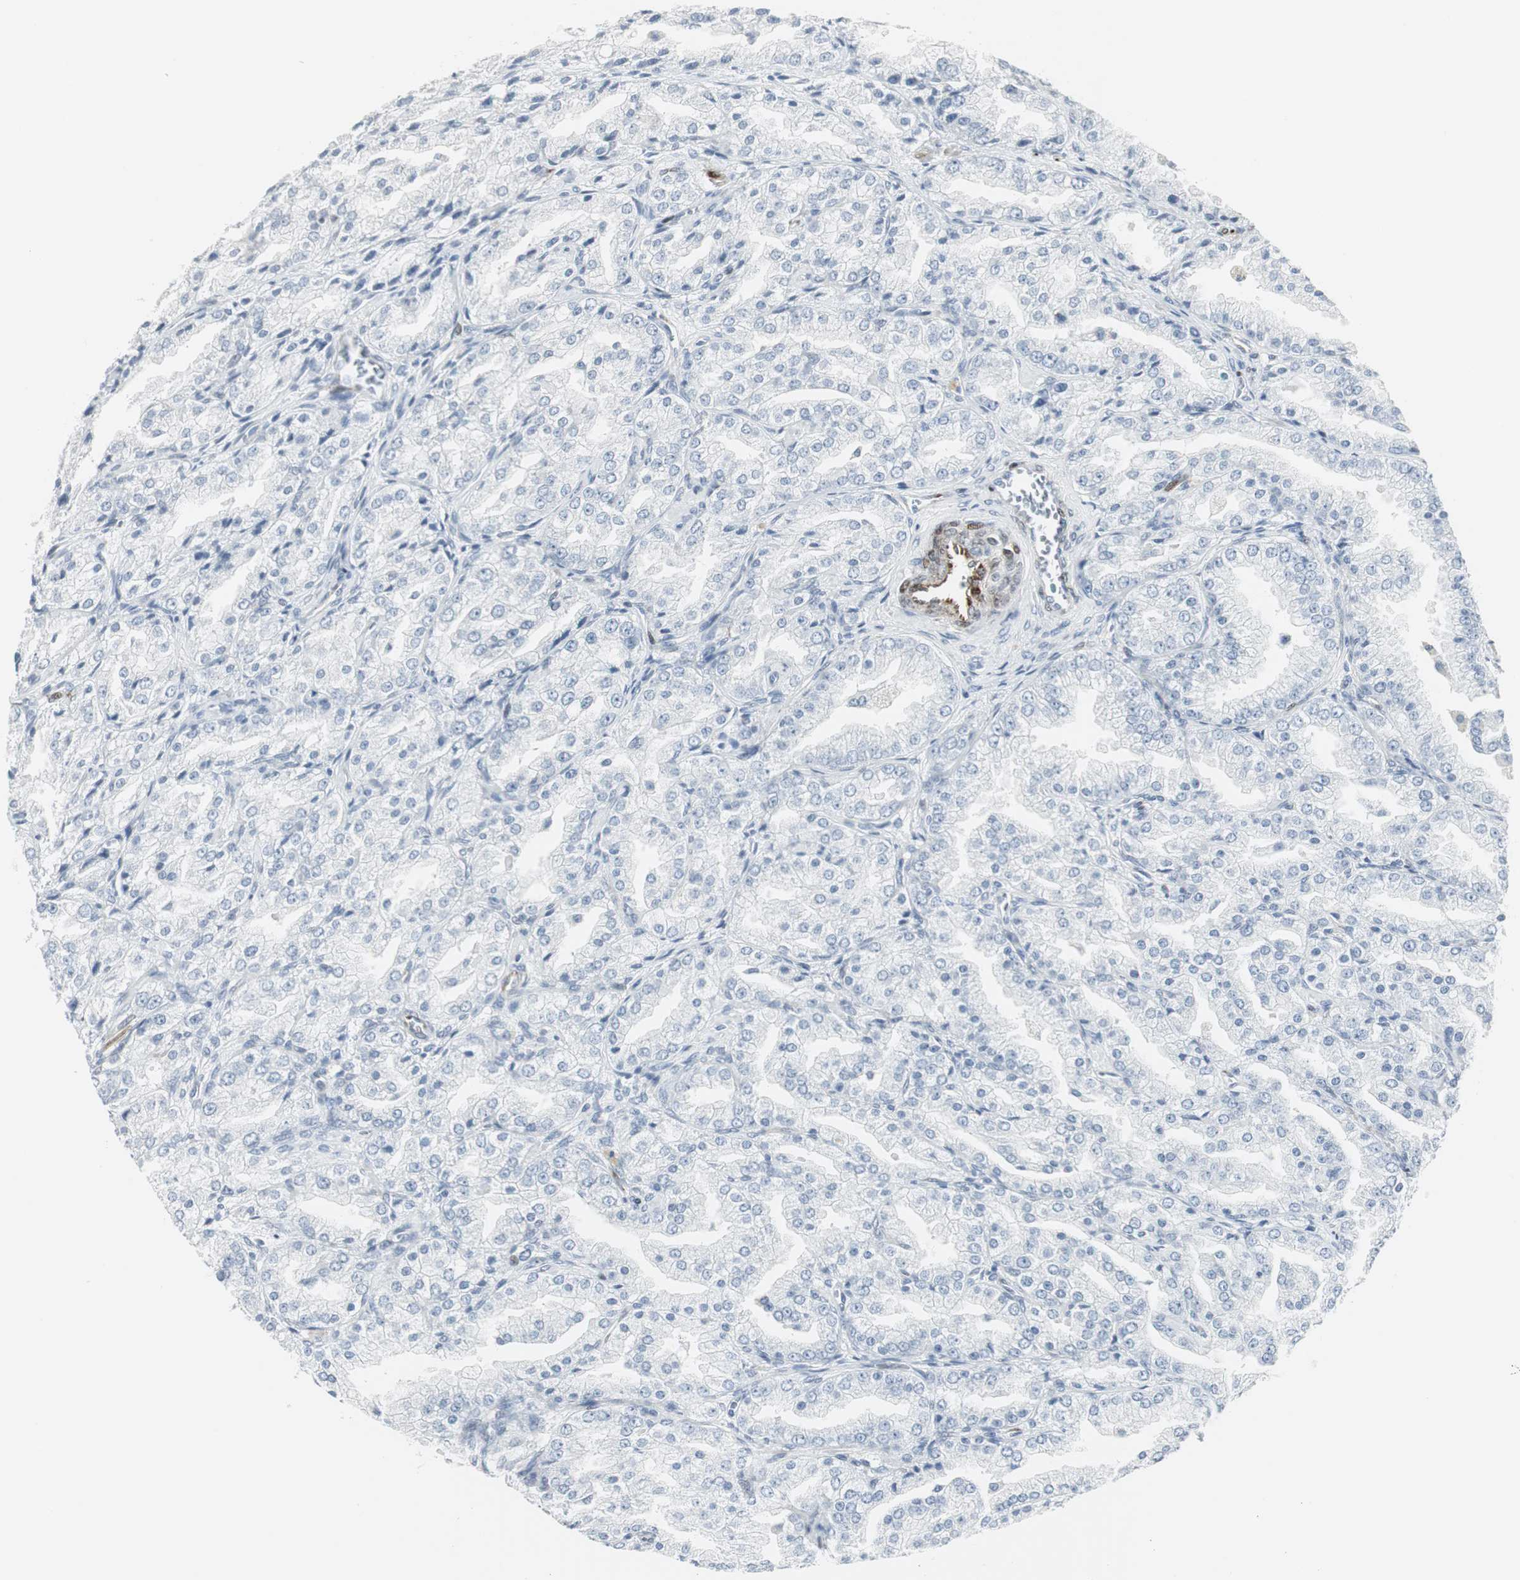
{"staining": {"intensity": "negative", "quantity": "none", "location": "none"}, "tissue": "prostate cancer", "cell_type": "Tumor cells", "image_type": "cancer", "snomed": [{"axis": "morphology", "description": "Adenocarcinoma, High grade"}, {"axis": "topography", "description": "Prostate"}], "caption": "The photomicrograph shows no staining of tumor cells in prostate cancer. Nuclei are stained in blue.", "gene": "PPP1R14A", "patient": {"sex": "male", "age": 61}}